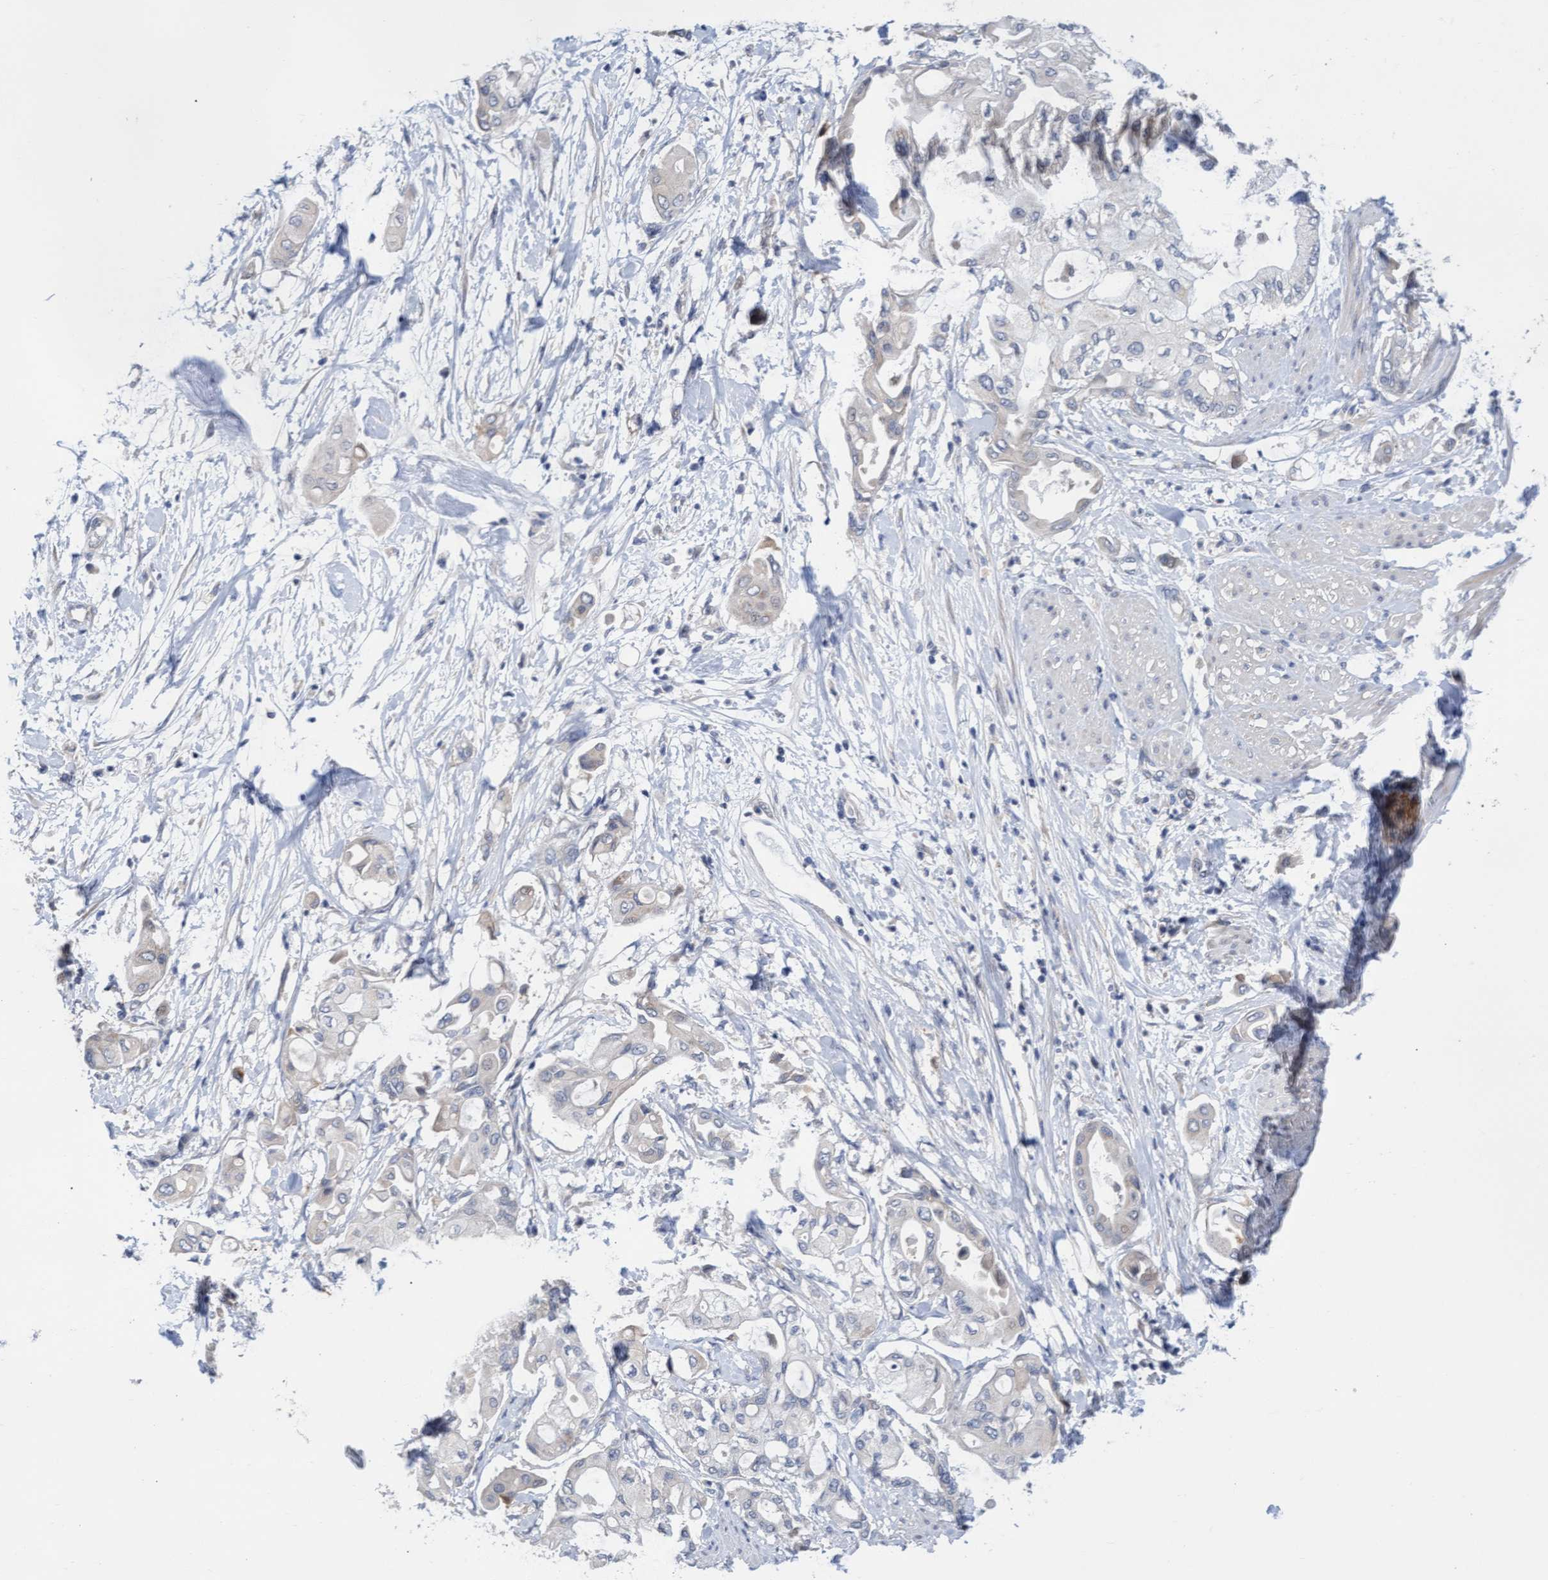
{"staining": {"intensity": "negative", "quantity": "none", "location": "none"}, "tissue": "pancreatic cancer", "cell_type": "Tumor cells", "image_type": "cancer", "snomed": [{"axis": "morphology", "description": "Adenocarcinoma, NOS"}, {"axis": "morphology", "description": "Adenocarcinoma, metastatic, NOS"}, {"axis": "topography", "description": "Lymph node"}, {"axis": "topography", "description": "Pancreas"}, {"axis": "topography", "description": "Duodenum"}], "caption": "Tumor cells show no significant expression in pancreatic cancer.", "gene": "ABCF2", "patient": {"sex": "female", "age": 64}}